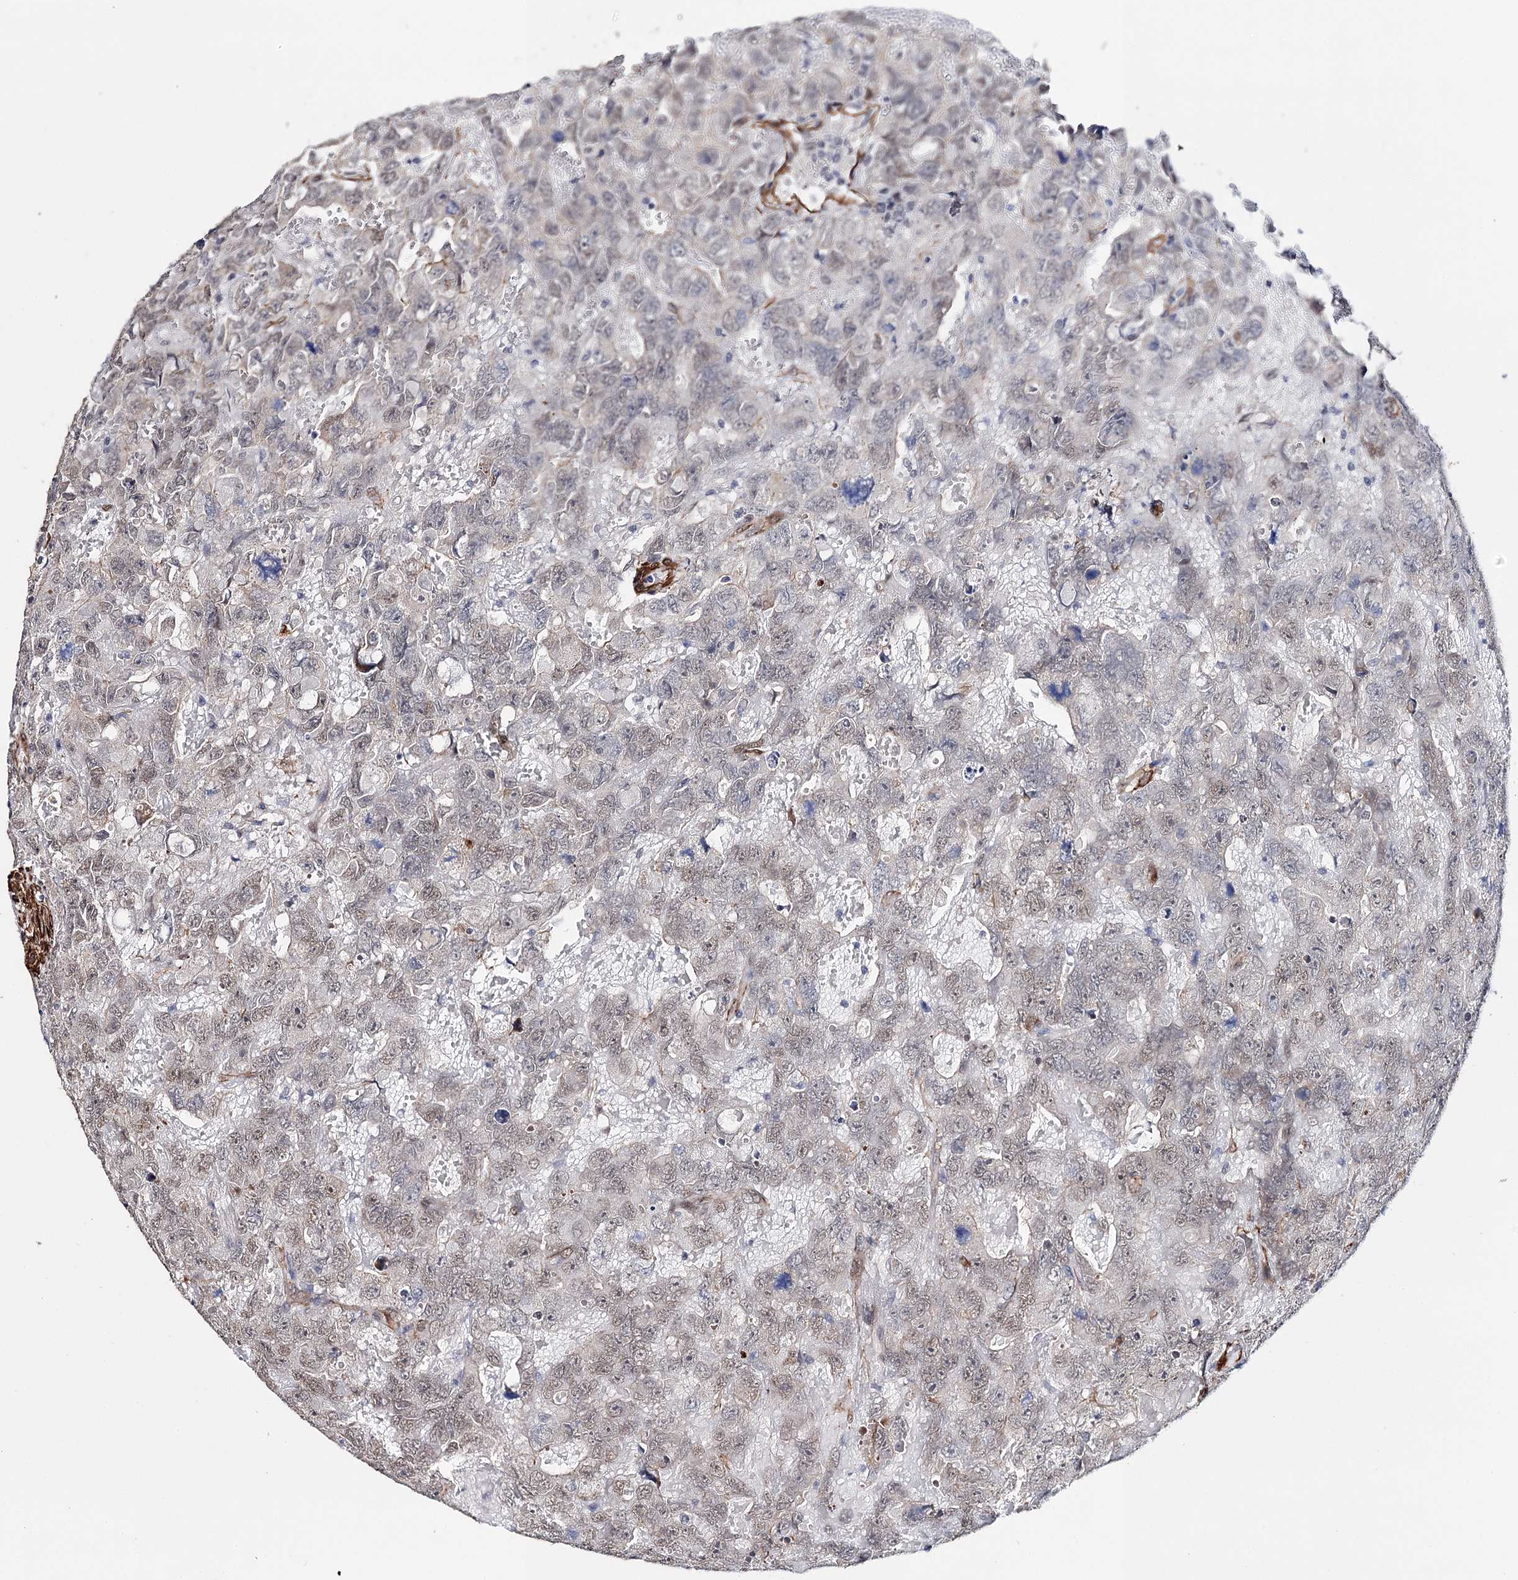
{"staining": {"intensity": "weak", "quantity": "25%-75%", "location": "nuclear"}, "tissue": "testis cancer", "cell_type": "Tumor cells", "image_type": "cancer", "snomed": [{"axis": "morphology", "description": "Carcinoma, Embryonal, NOS"}, {"axis": "topography", "description": "Testis"}], "caption": "IHC image of neoplastic tissue: testis embryonal carcinoma stained using IHC reveals low levels of weak protein expression localized specifically in the nuclear of tumor cells, appearing as a nuclear brown color.", "gene": "CFAP46", "patient": {"sex": "male", "age": 45}}